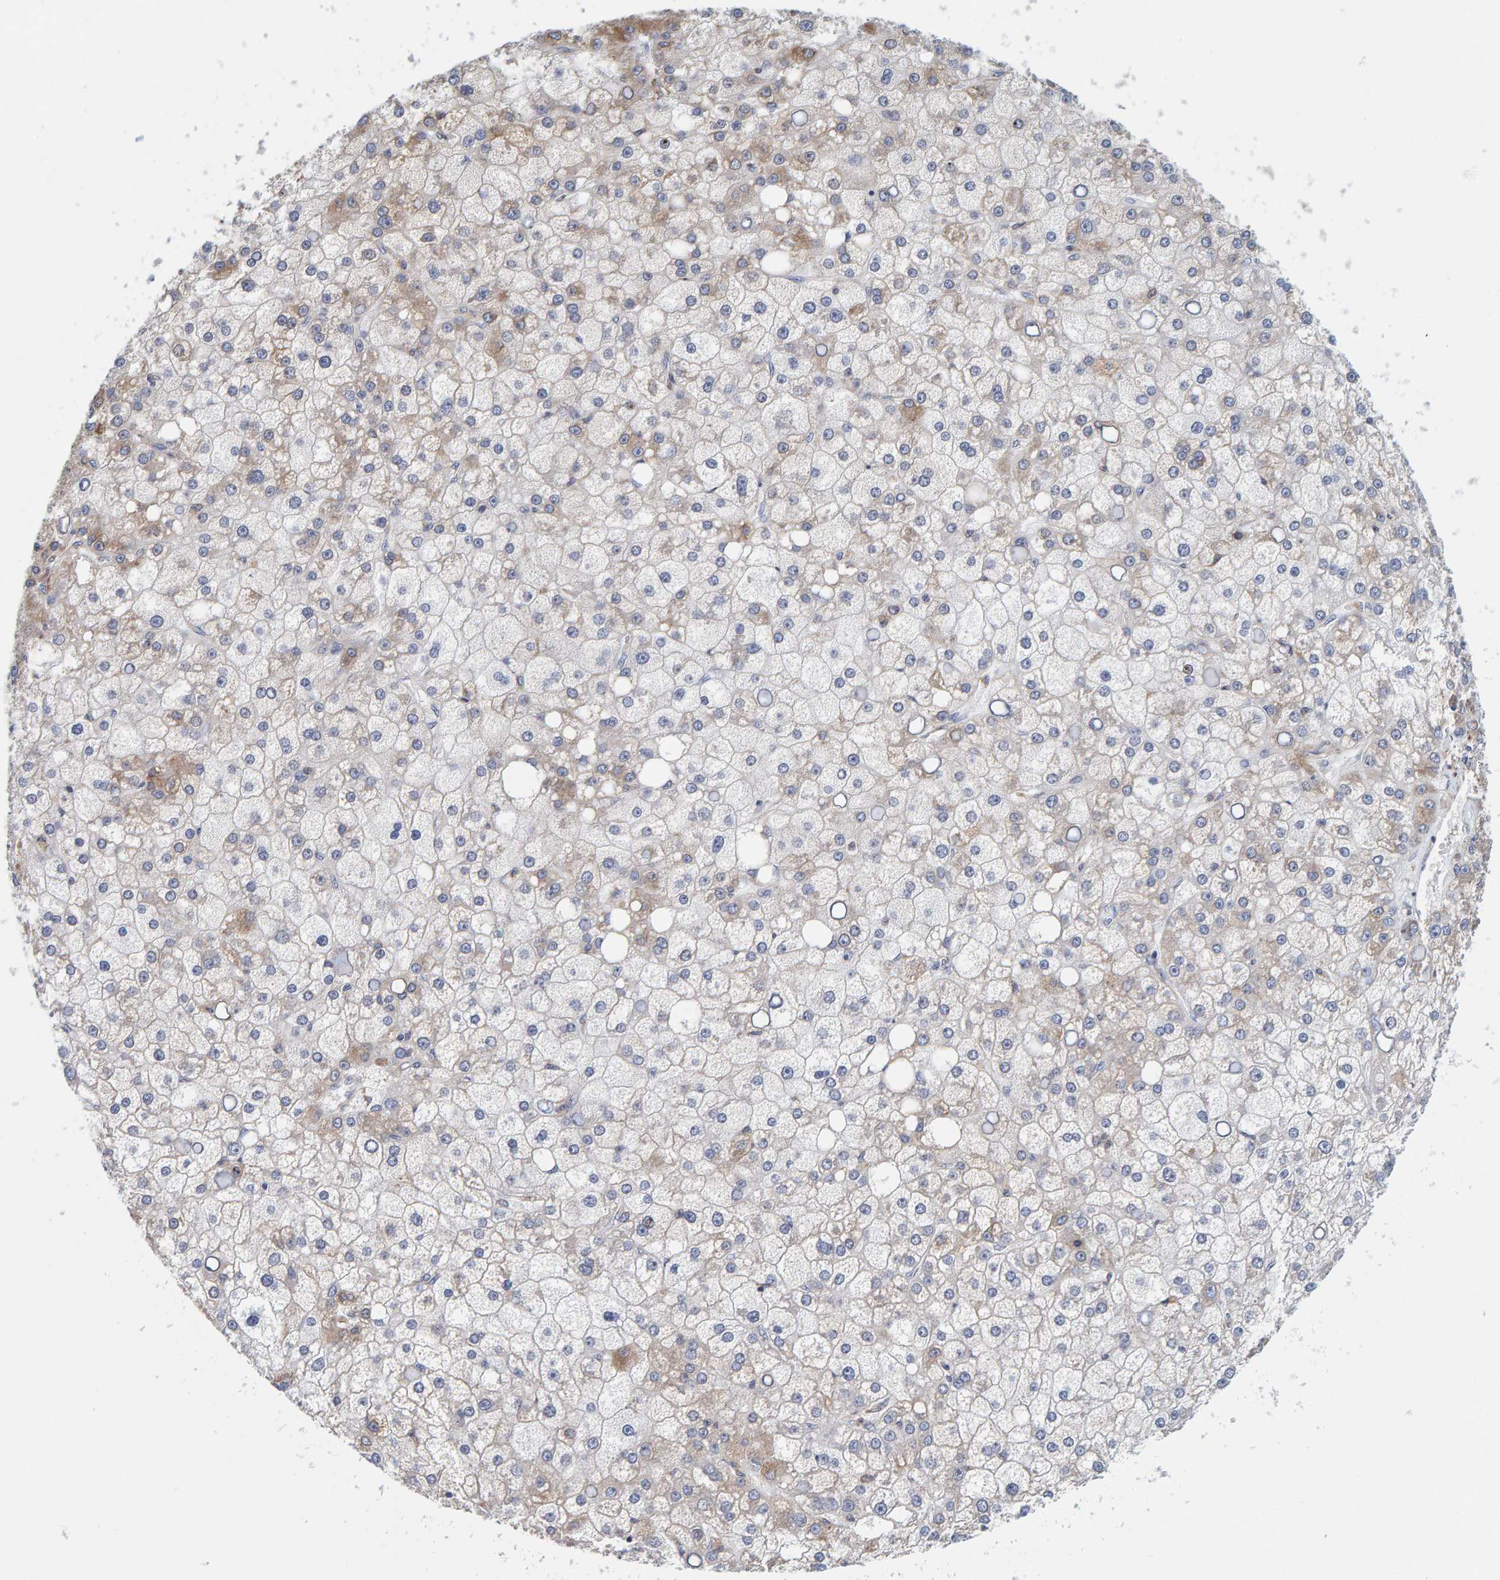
{"staining": {"intensity": "weak", "quantity": "<25%", "location": "cytoplasmic/membranous"}, "tissue": "liver cancer", "cell_type": "Tumor cells", "image_type": "cancer", "snomed": [{"axis": "morphology", "description": "Carcinoma, Hepatocellular, NOS"}, {"axis": "topography", "description": "Liver"}], "caption": "Immunohistochemistry micrograph of human liver hepatocellular carcinoma stained for a protein (brown), which reveals no positivity in tumor cells.", "gene": "SGPL1", "patient": {"sex": "male", "age": 67}}